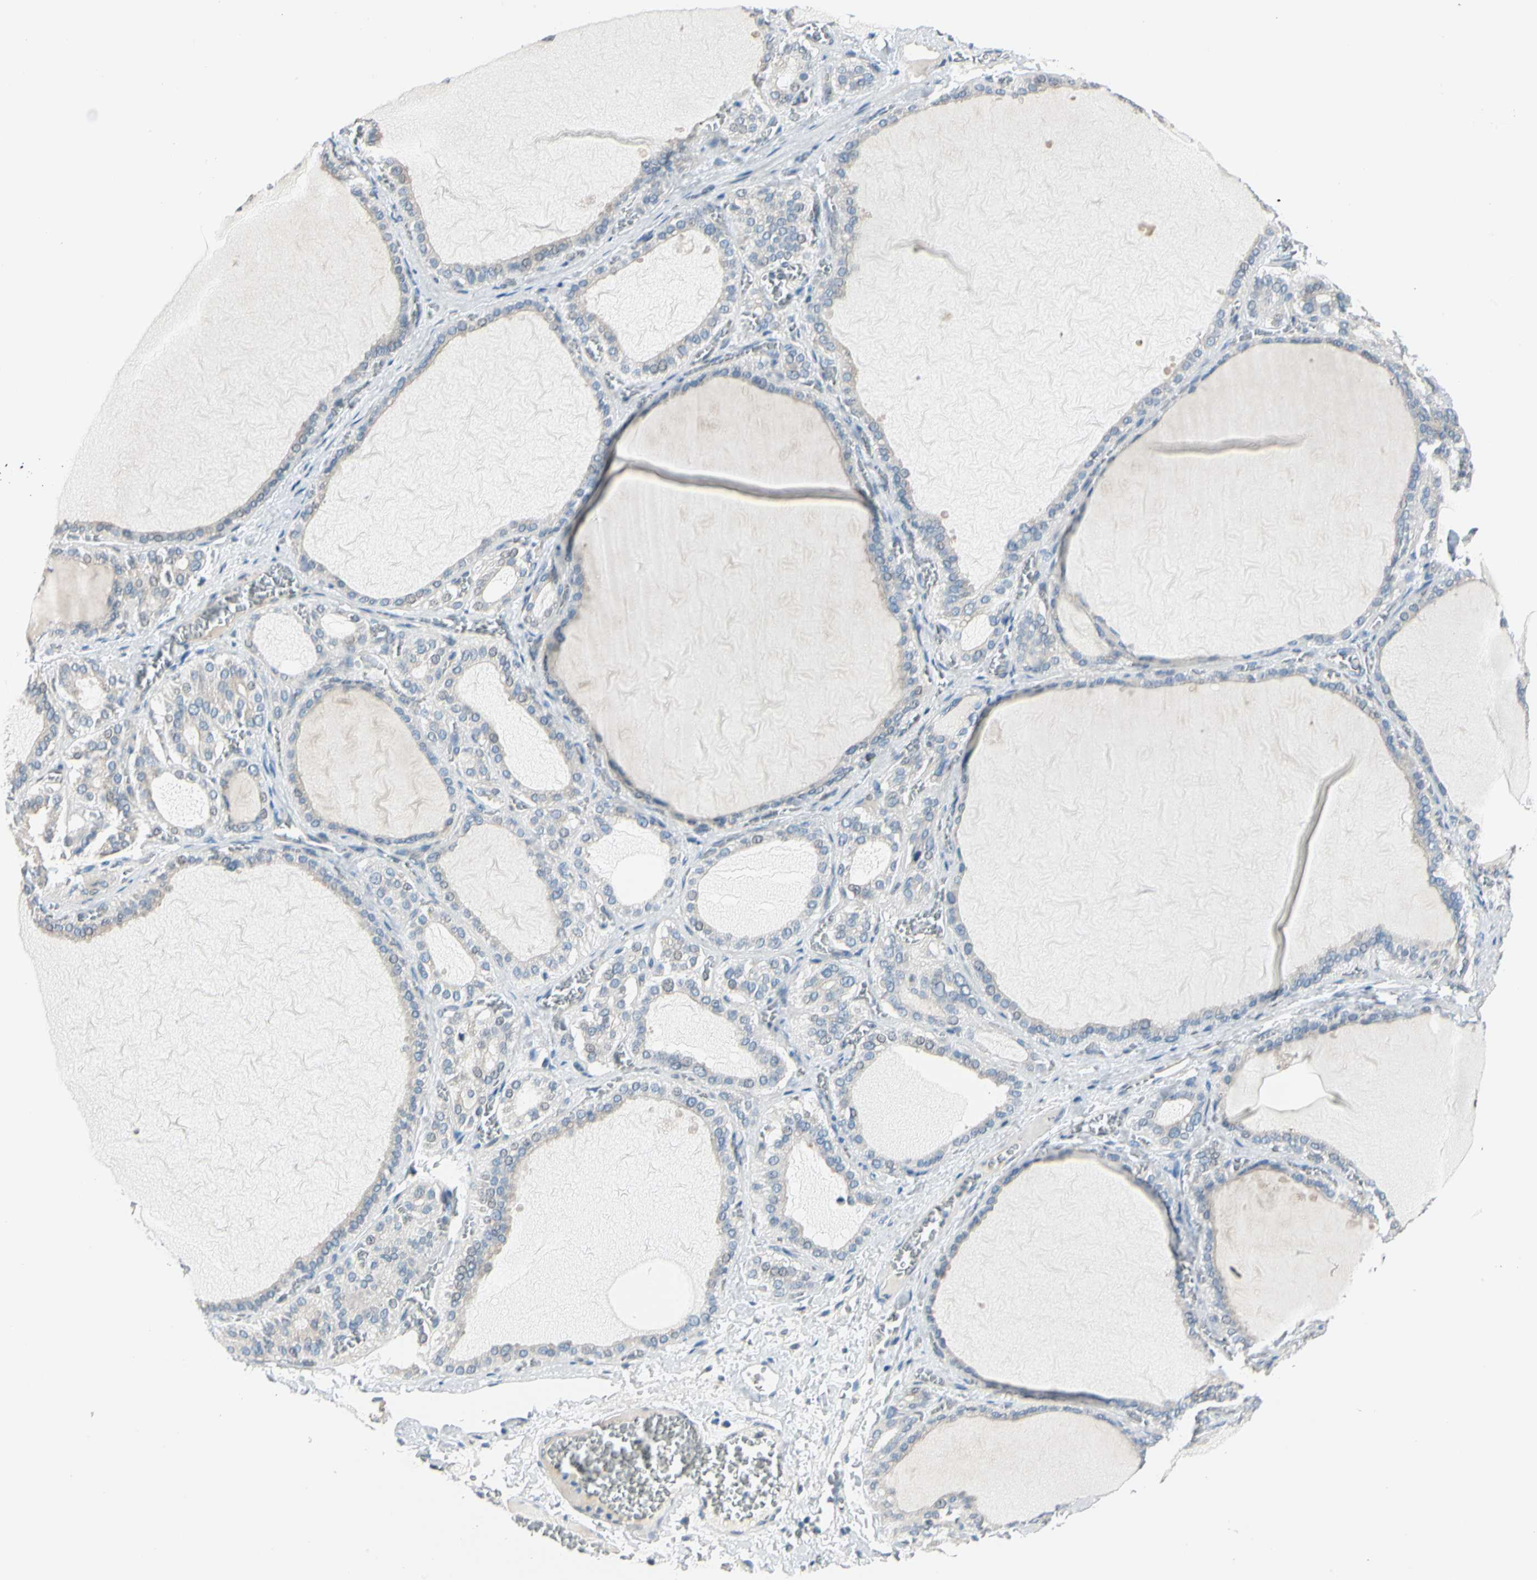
{"staining": {"intensity": "weak", "quantity": "25%-75%", "location": "cytoplasmic/membranous"}, "tissue": "thyroid gland", "cell_type": "Glandular cells", "image_type": "normal", "snomed": [{"axis": "morphology", "description": "Normal tissue, NOS"}, {"axis": "topography", "description": "Thyroid gland"}], "caption": "Weak cytoplasmic/membranous positivity for a protein is present in approximately 25%-75% of glandular cells of normal thyroid gland using immunohistochemistry.", "gene": "STK40", "patient": {"sex": "female", "age": 55}}